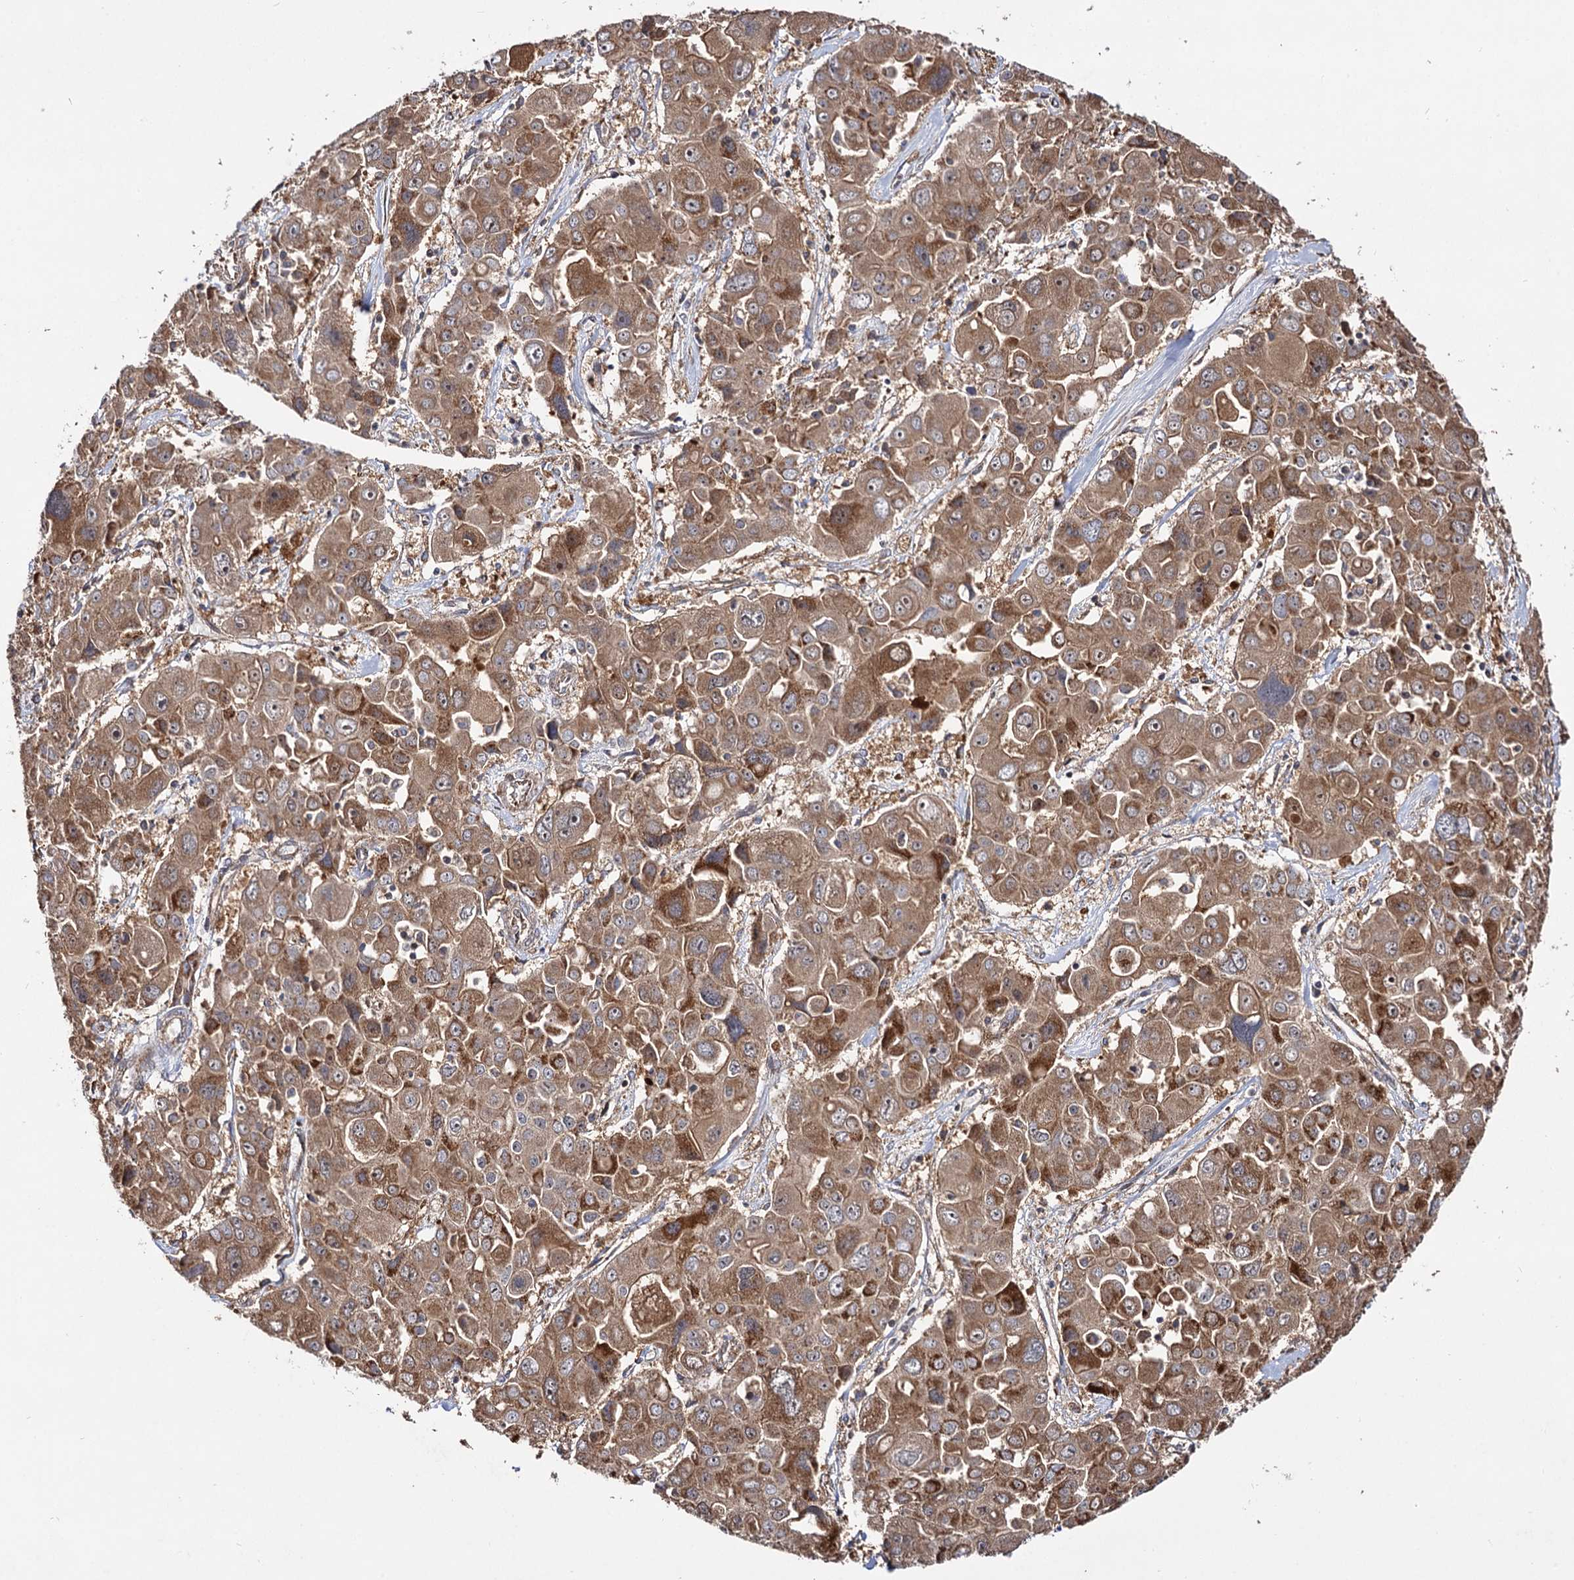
{"staining": {"intensity": "moderate", "quantity": ">75%", "location": "cytoplasmic/membranous"}, "tissue": "liver cancer", "cell_type": "Tumor cells", "image_type": "cancer", "snomed": [{"axis": "morphology", "description": "Cholangiocarcinoma"}, {"axis": "topography", "description": "Liver"}], "caption": "The immunohistochemical stain highlights moderate cytoplasmic/membranous expression in tumor cells of cholangiocarcinoma (liver) tissue.", "gene": "CEP76", "patient": {"sex": "male", "age": 67}}